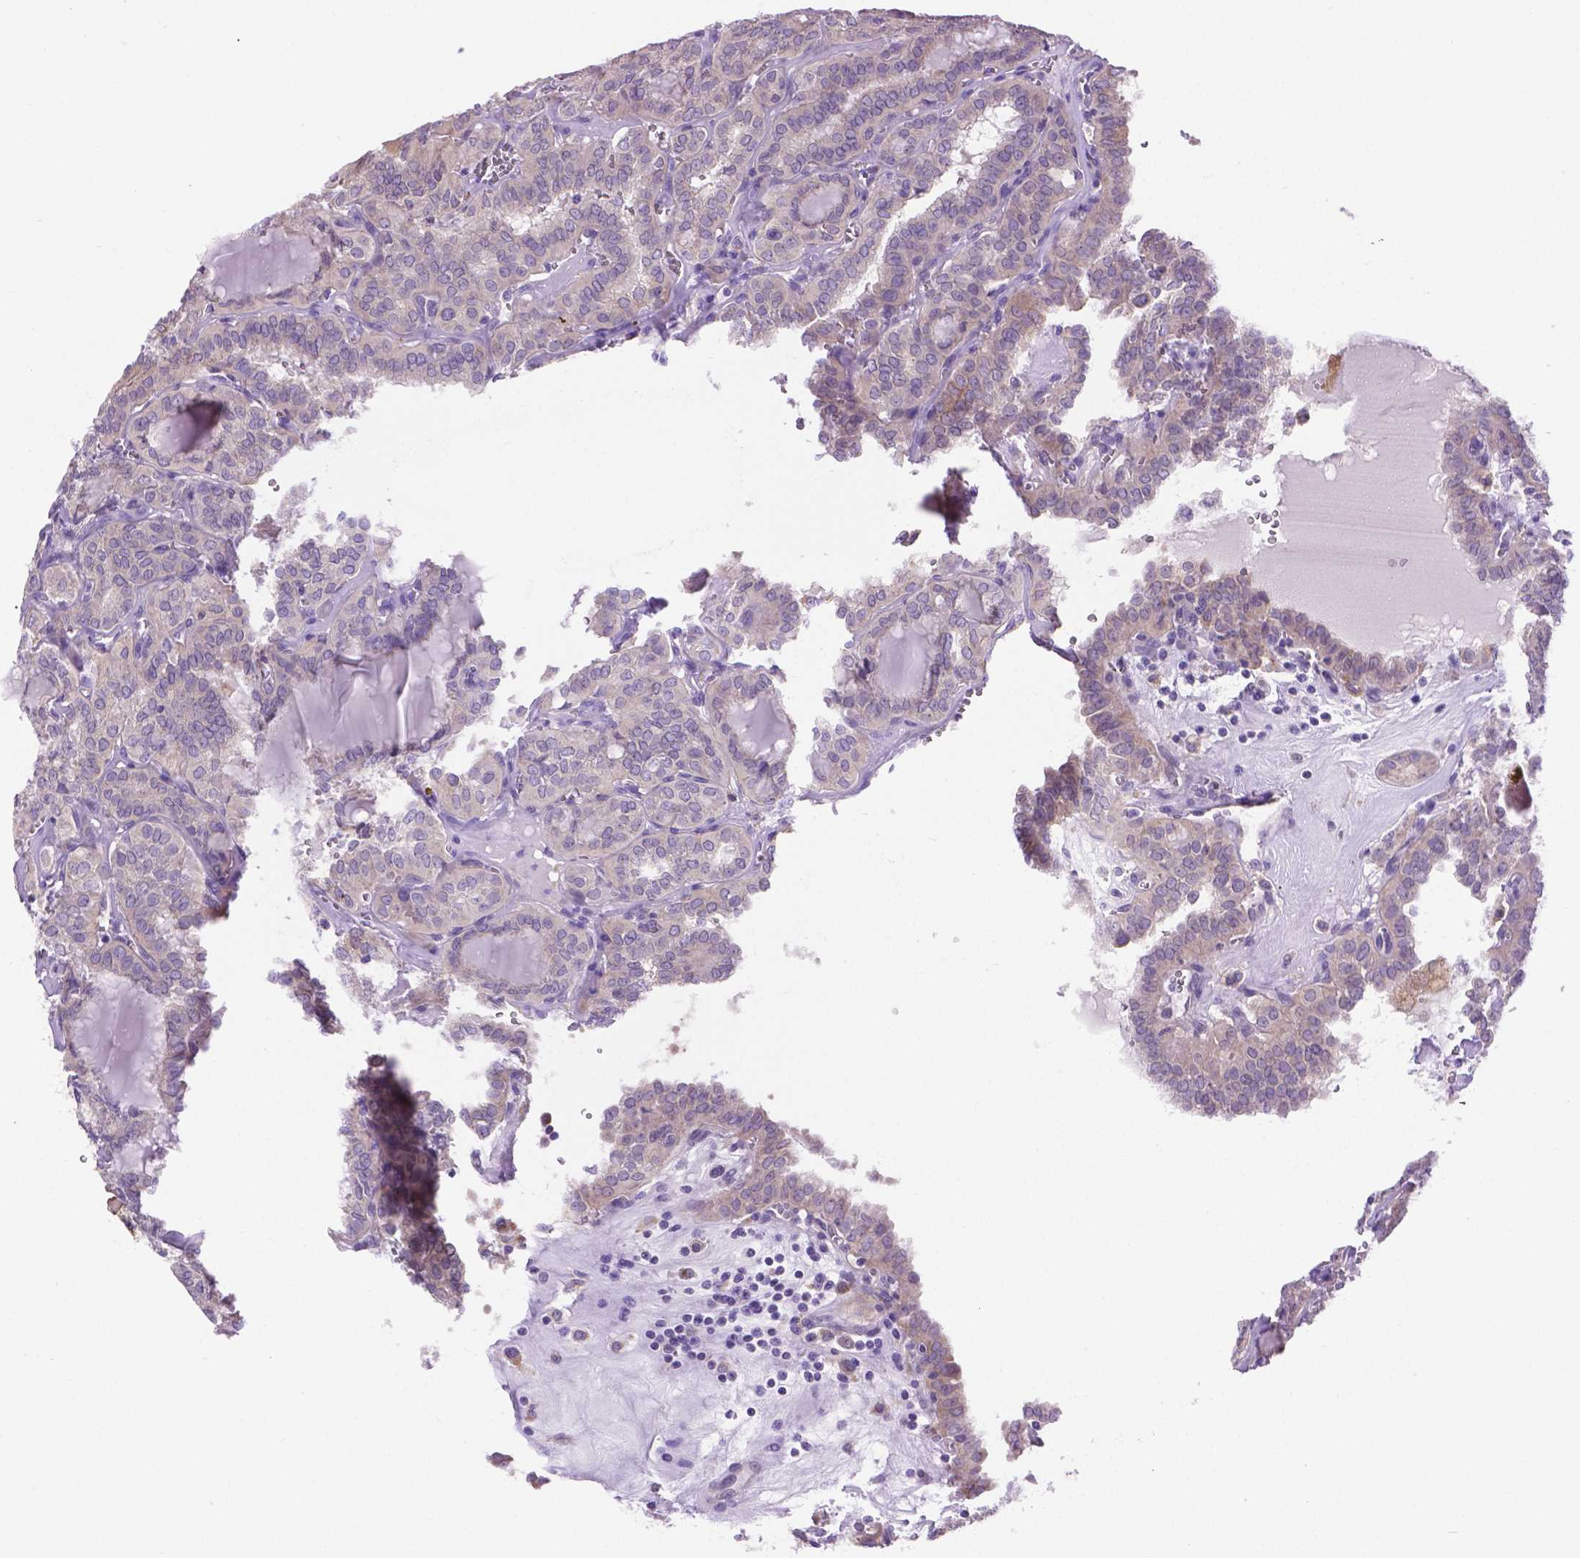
{"staining": {"intensity": "negative", "quantity": "none", "location": "none"}, "tissue": "thyroid cancer", "cell_type": "Tumor cells", "image_type": "cancer", "snomed": [{"axis": "morphology", "description": "Papillary adenocarcinoma, NOS"}, {"axis": "topography", "description": "Thyroid gland"}], "caption": "Tumor cells show no significant protein positivity in papillary adenocarcinoma (thyroid).", "gene": "CDH7", "patient": {"sex": "female", "age": 41}}